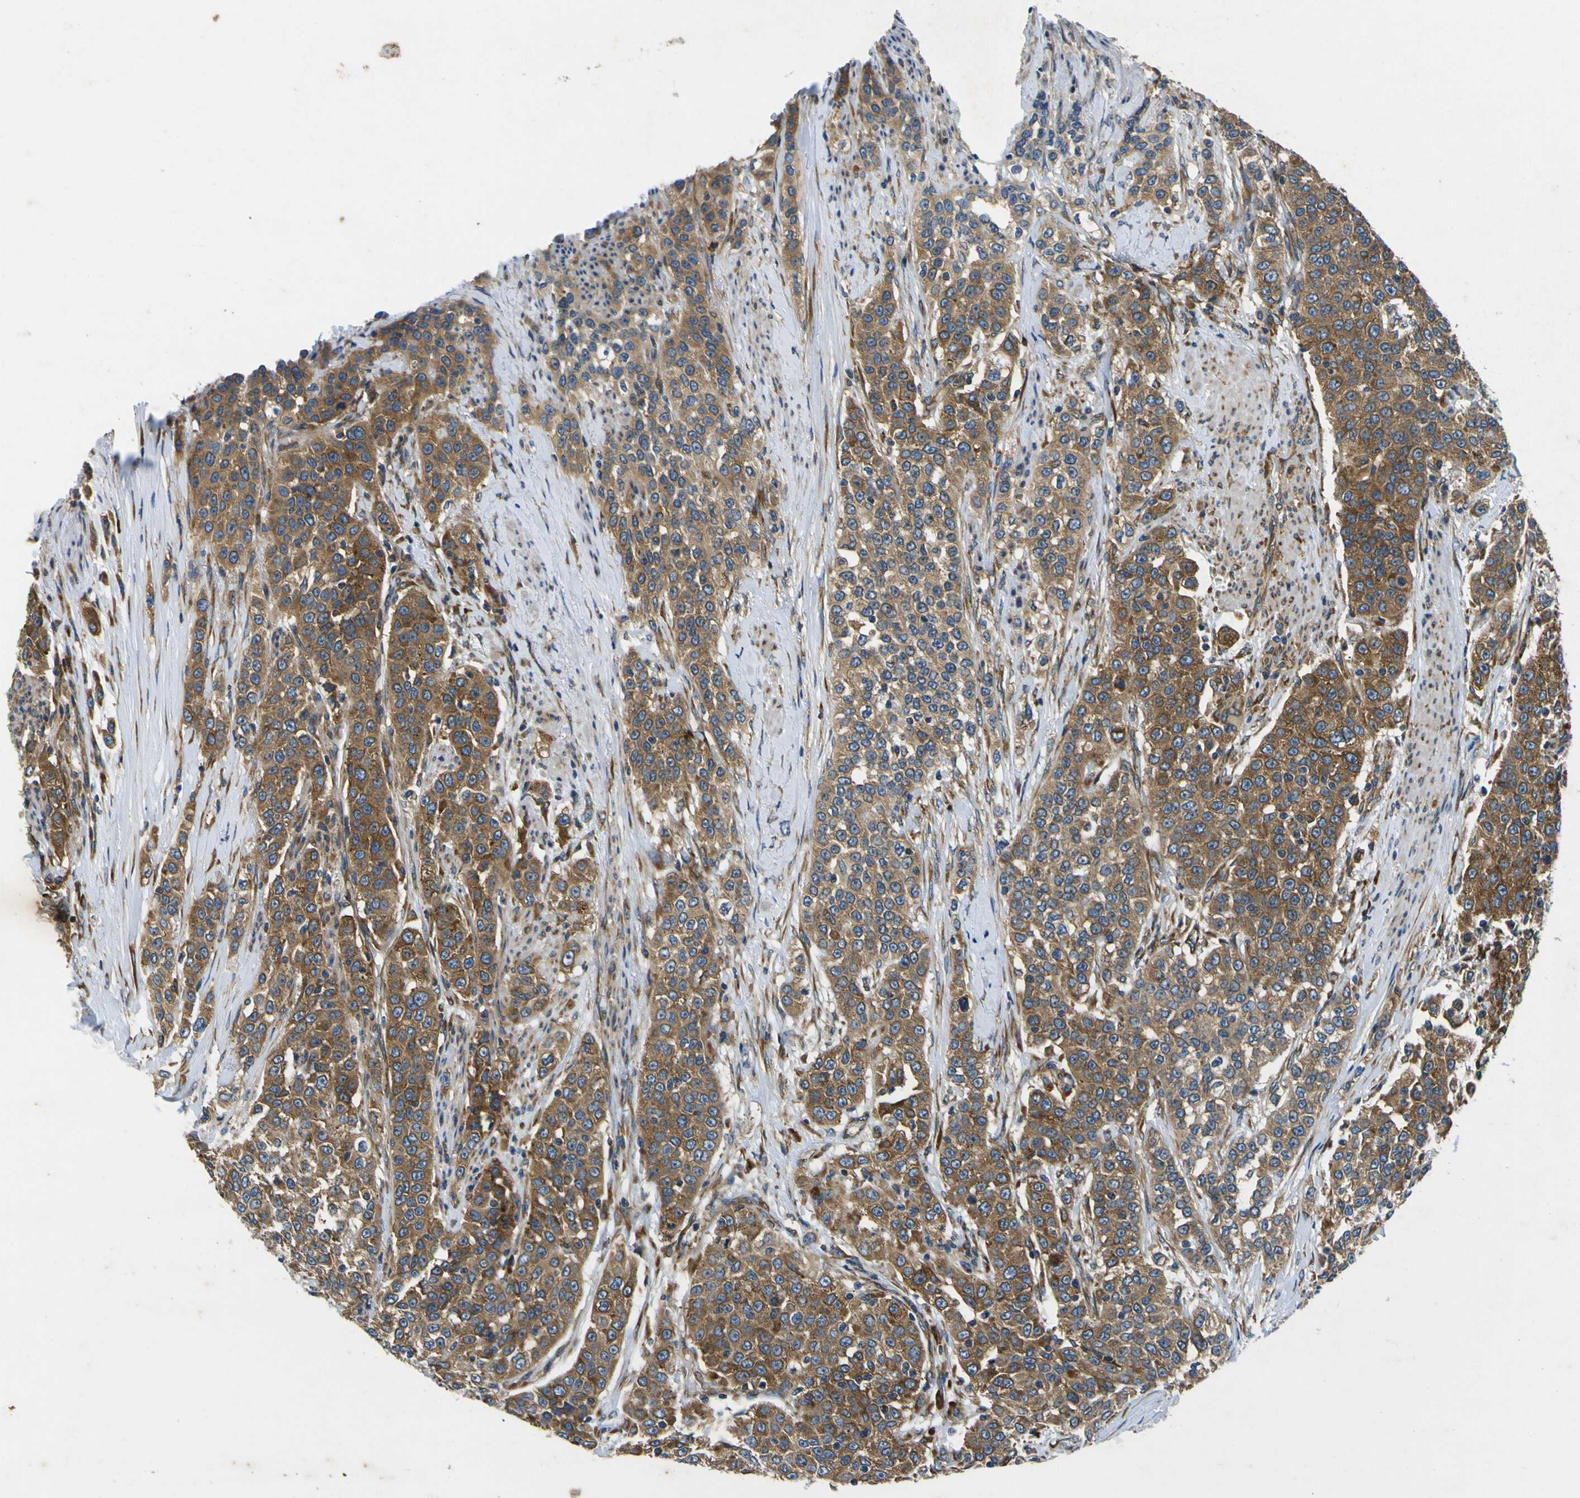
{"staining": {"intensity": "moderate", "quantity": ">75%", "location": "cytoplasmic/membranous"}, "tissue": "urothelial cancer", "cell_type": "Tumor cells", "image_type": "cancer", "snomed": [{"axis": "morphology", "description": "Urothelial carcinoma, High grade"}, {"axis": "topography", "description": "Urinary bladder"}], "caption": "Urothelial carcinoma (high-grade) stained for a protein shows moderate cytoplasmic/membranous positivity in tumor cells.", "gene": "RPSA", "patient": {"sex": "female", "age": 80}}